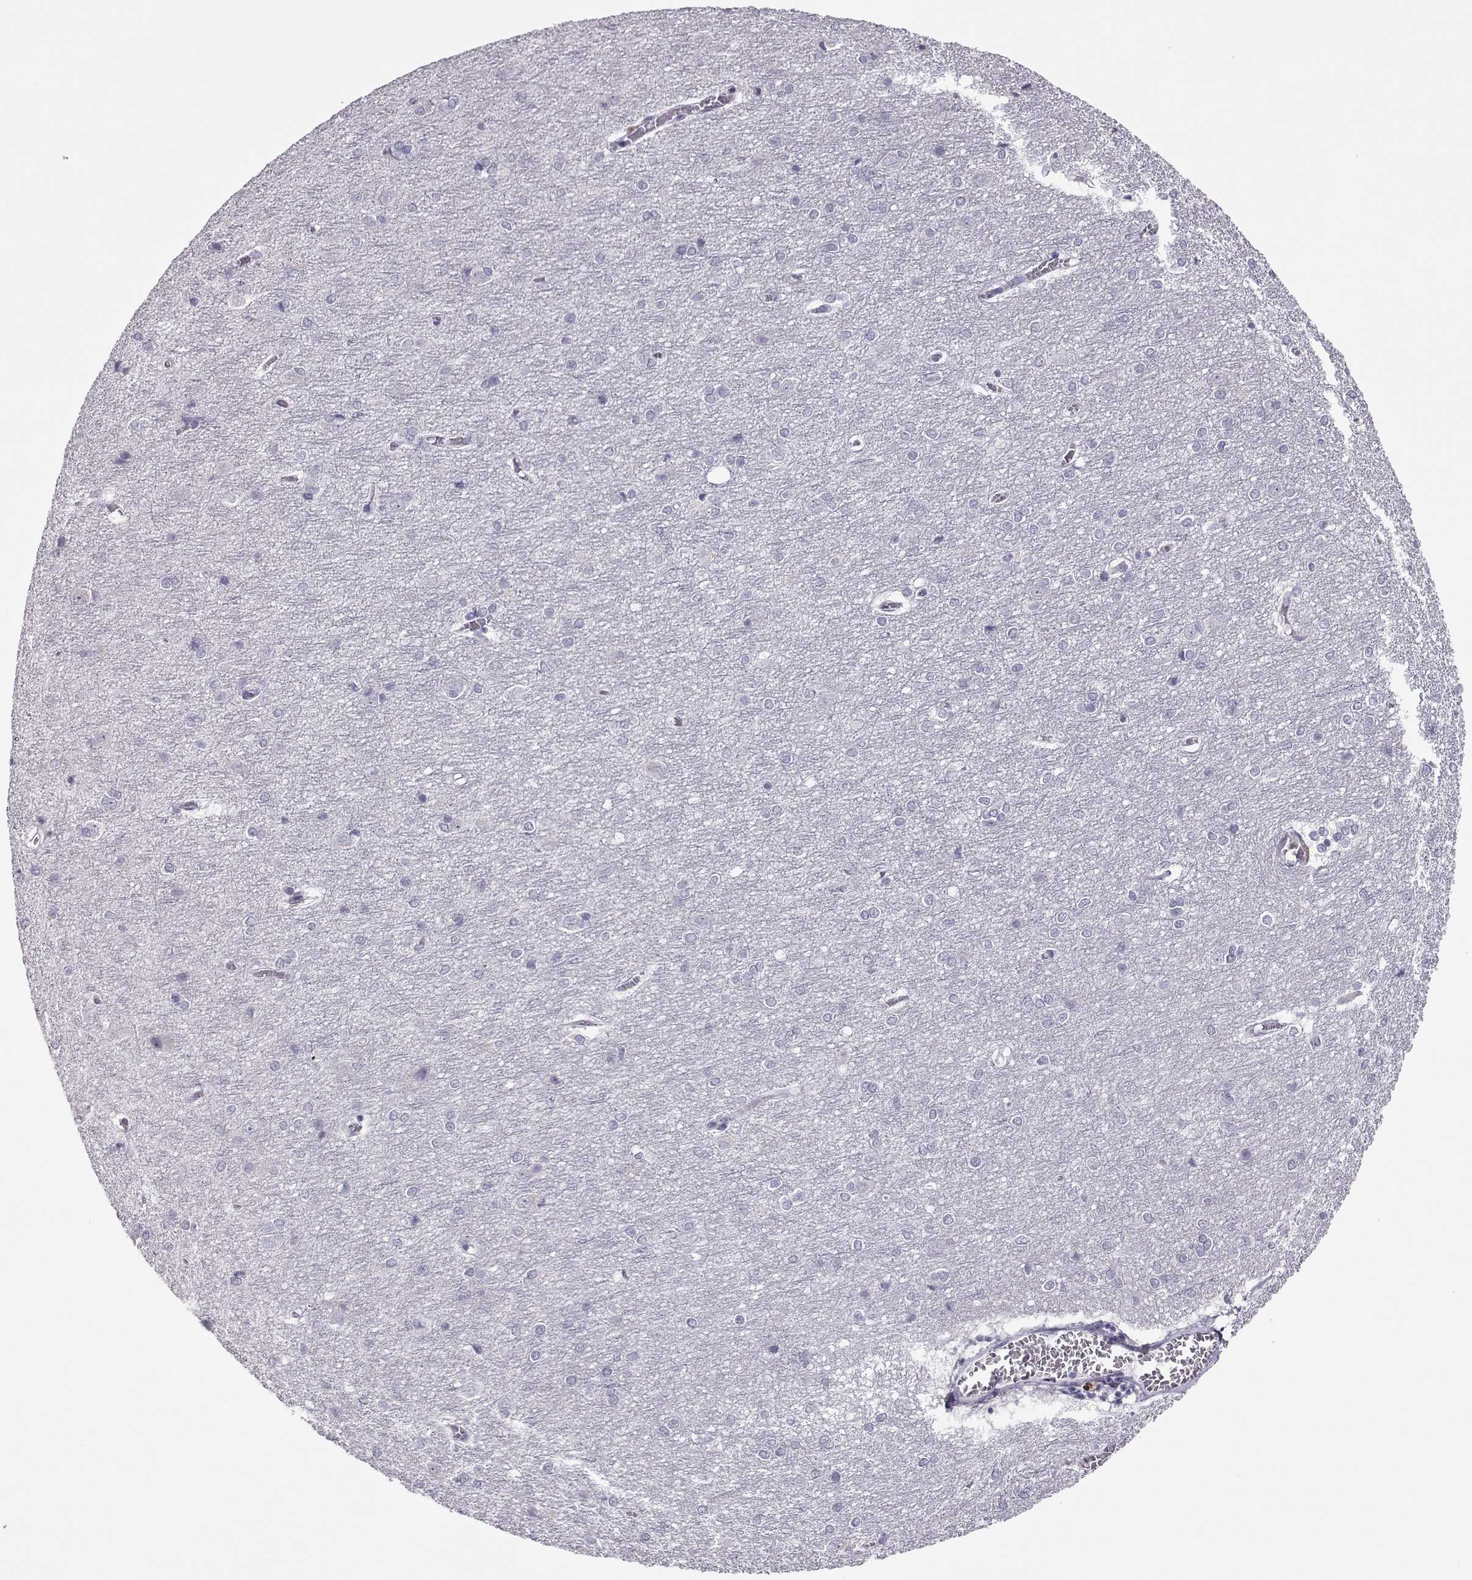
{"staining": {"intensity": "negative", "quantity": "none", "location": "none"}, "tissue": "cerebral cortex", "cell_type": "Endothelial cells", "image_type": "normal", "snomed": [{"axis": "morphology", "description": "Normal tissue, NOS"}, {"axis": "topography", "description": "Cerebral cortex"}], "caption": "Immunohistochemical staining of benign human cerebral cortex displays no significant staining in endothelial cells.", "gene": "SGO1", "patient": {"sex": "male", "age": 37}}